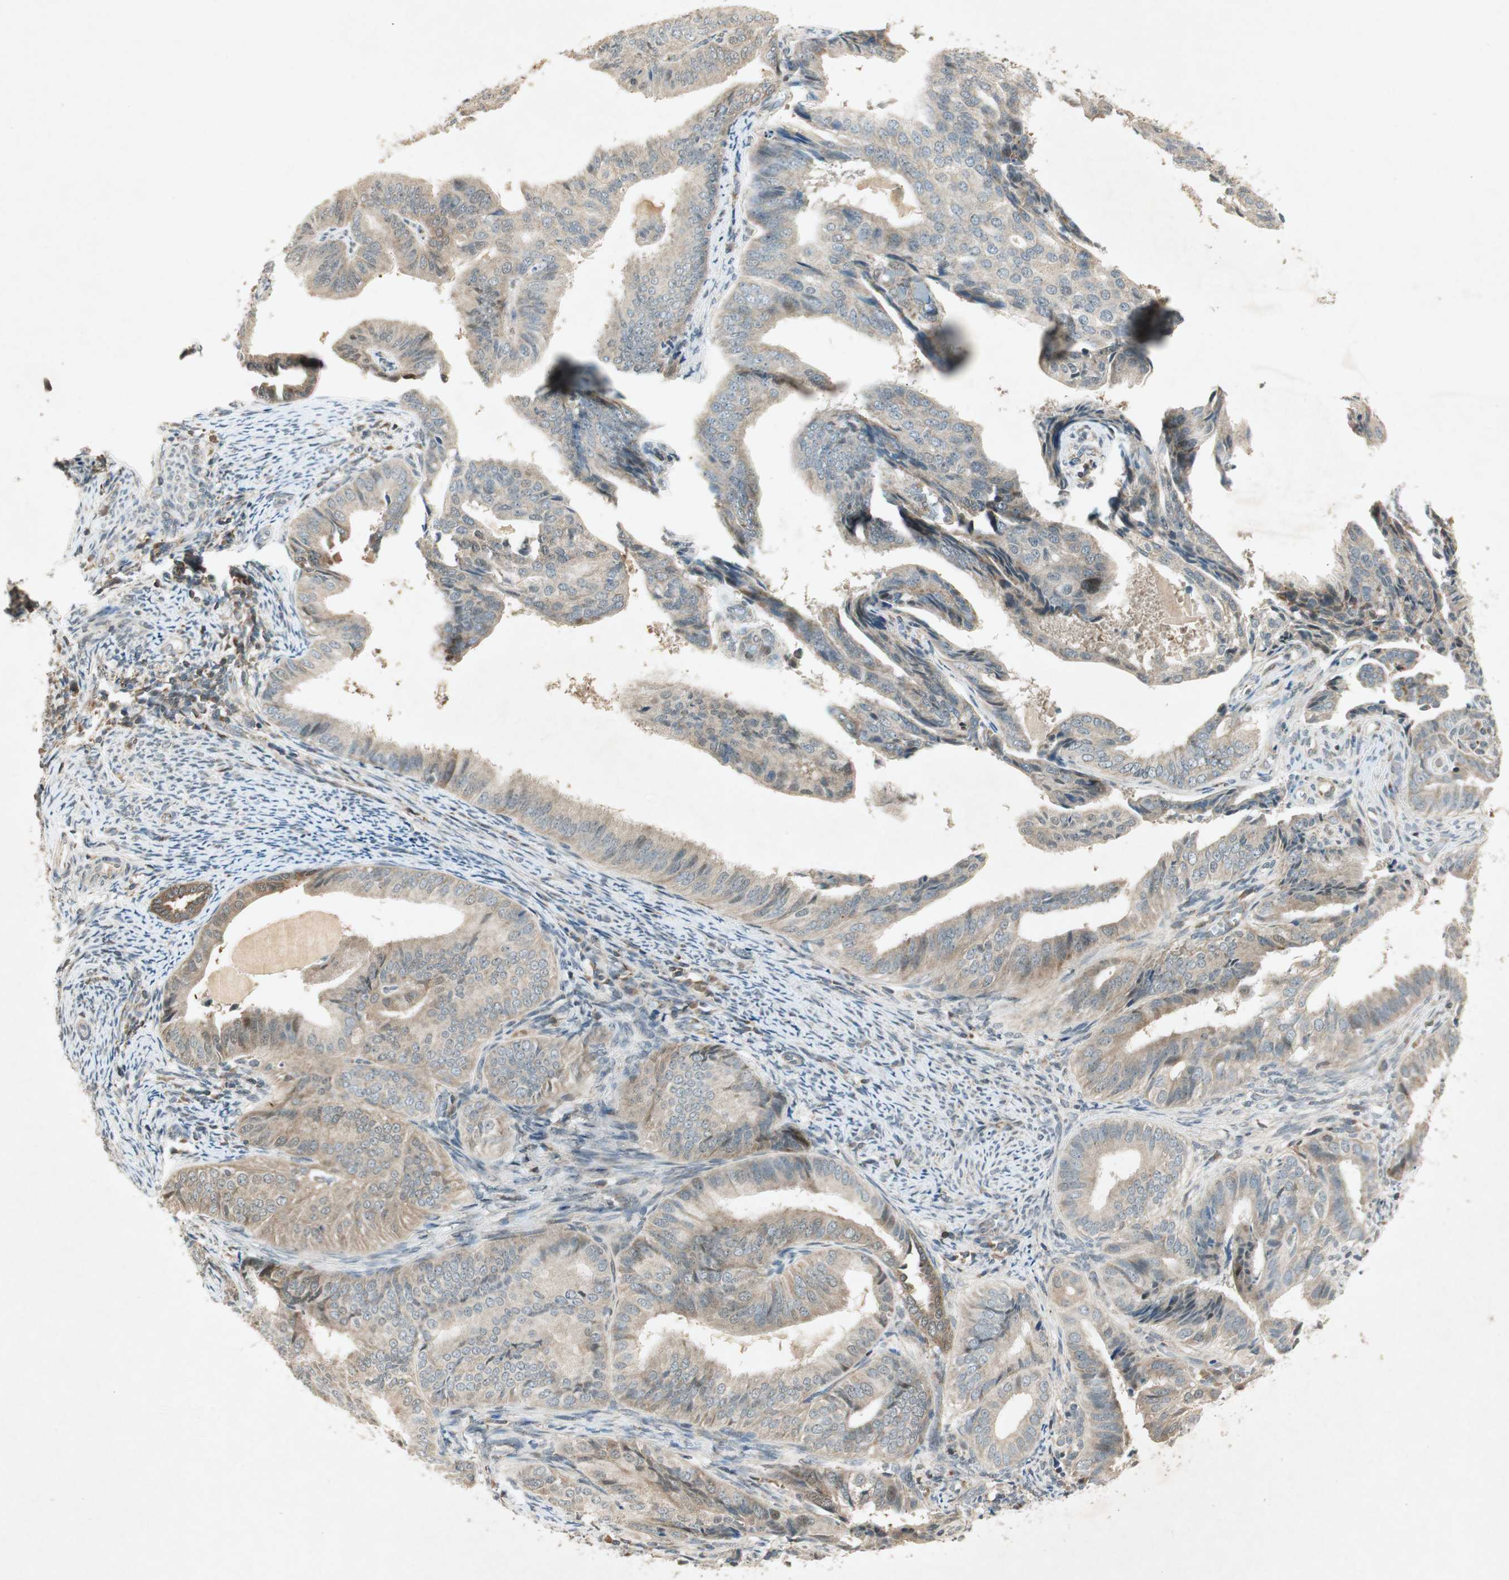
{"staining": {"intensity": "weak", "quantity": ">75%", "location": "cytoplasmic/membranous"}, "tissue": "endometrial cancer", "cell_type": "Tumor cells", "image_type": "cancer", "snomed": [{"axis": "morphology", "description": "Adenocarcinoma, NOS"}, {"axis": "topography", "description": "Endometrium"}], "caption": "This histopathology image reveals IHC staining of human endometrial adenocarcinoma, with low weak cytoplasmic/membranous staining in approximately >75% of tumor cells.", "gene": "USP2", "patient": {"sex": "female", "age": 58}}